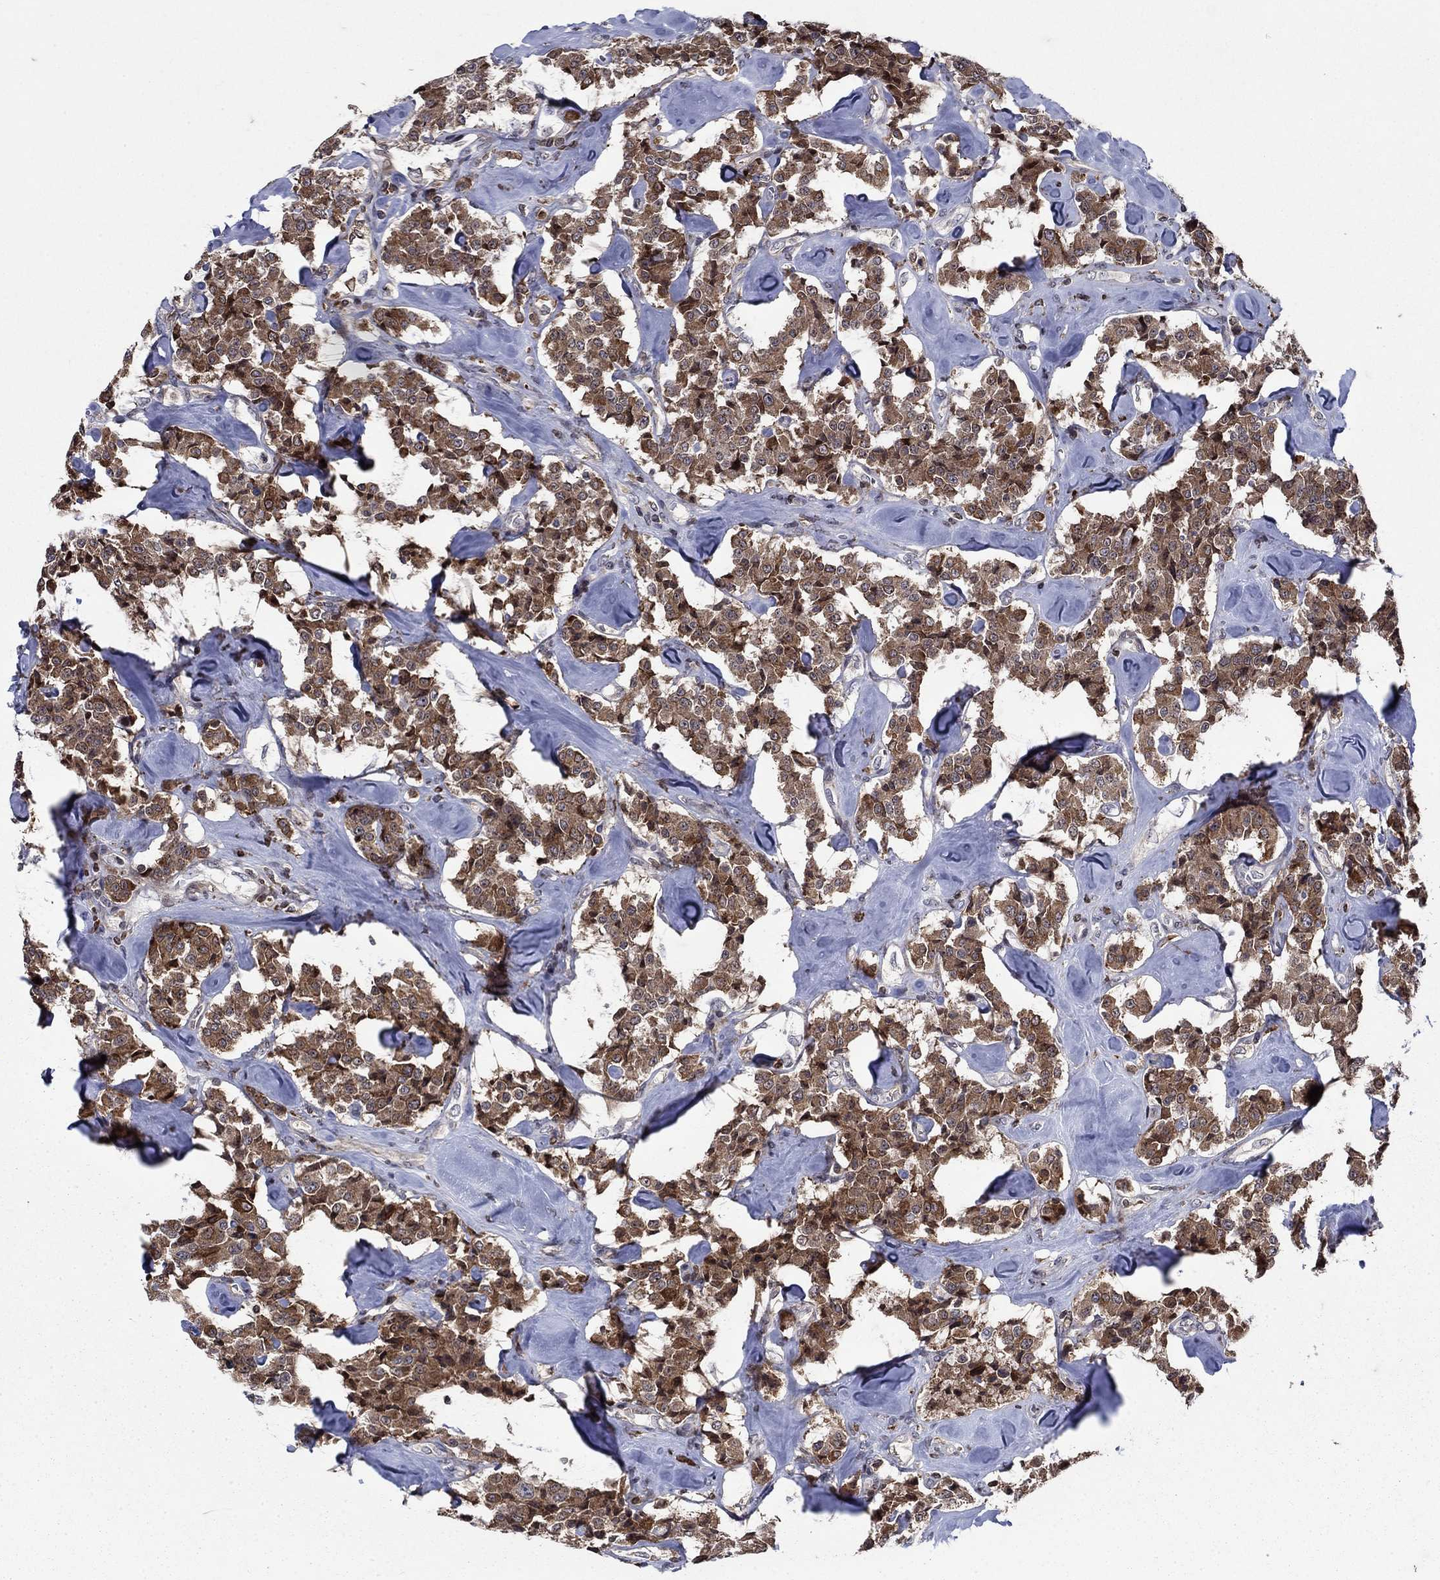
{"staining": {"intensity": "moderate", "quantity": ">75%", "location": "cytoplasmic/membranous"}, "tissue": "carcinoid", "cell_type": "Tumor cells", "image_type": "cancer", "snomed": [{"axis": "morphology", "description": "Carcinoid, malignant, NOS"}, {"axis": "topography", "description": "Pancreas"}], "caption": "Human carcinoid stained for a protein (brown) exhibits moderate cytoplasmic/membranous positive staining in approximately >75% of tumor cells.", "gene": "DHRS7", "patient": {"sex": "male", "age": 41}}